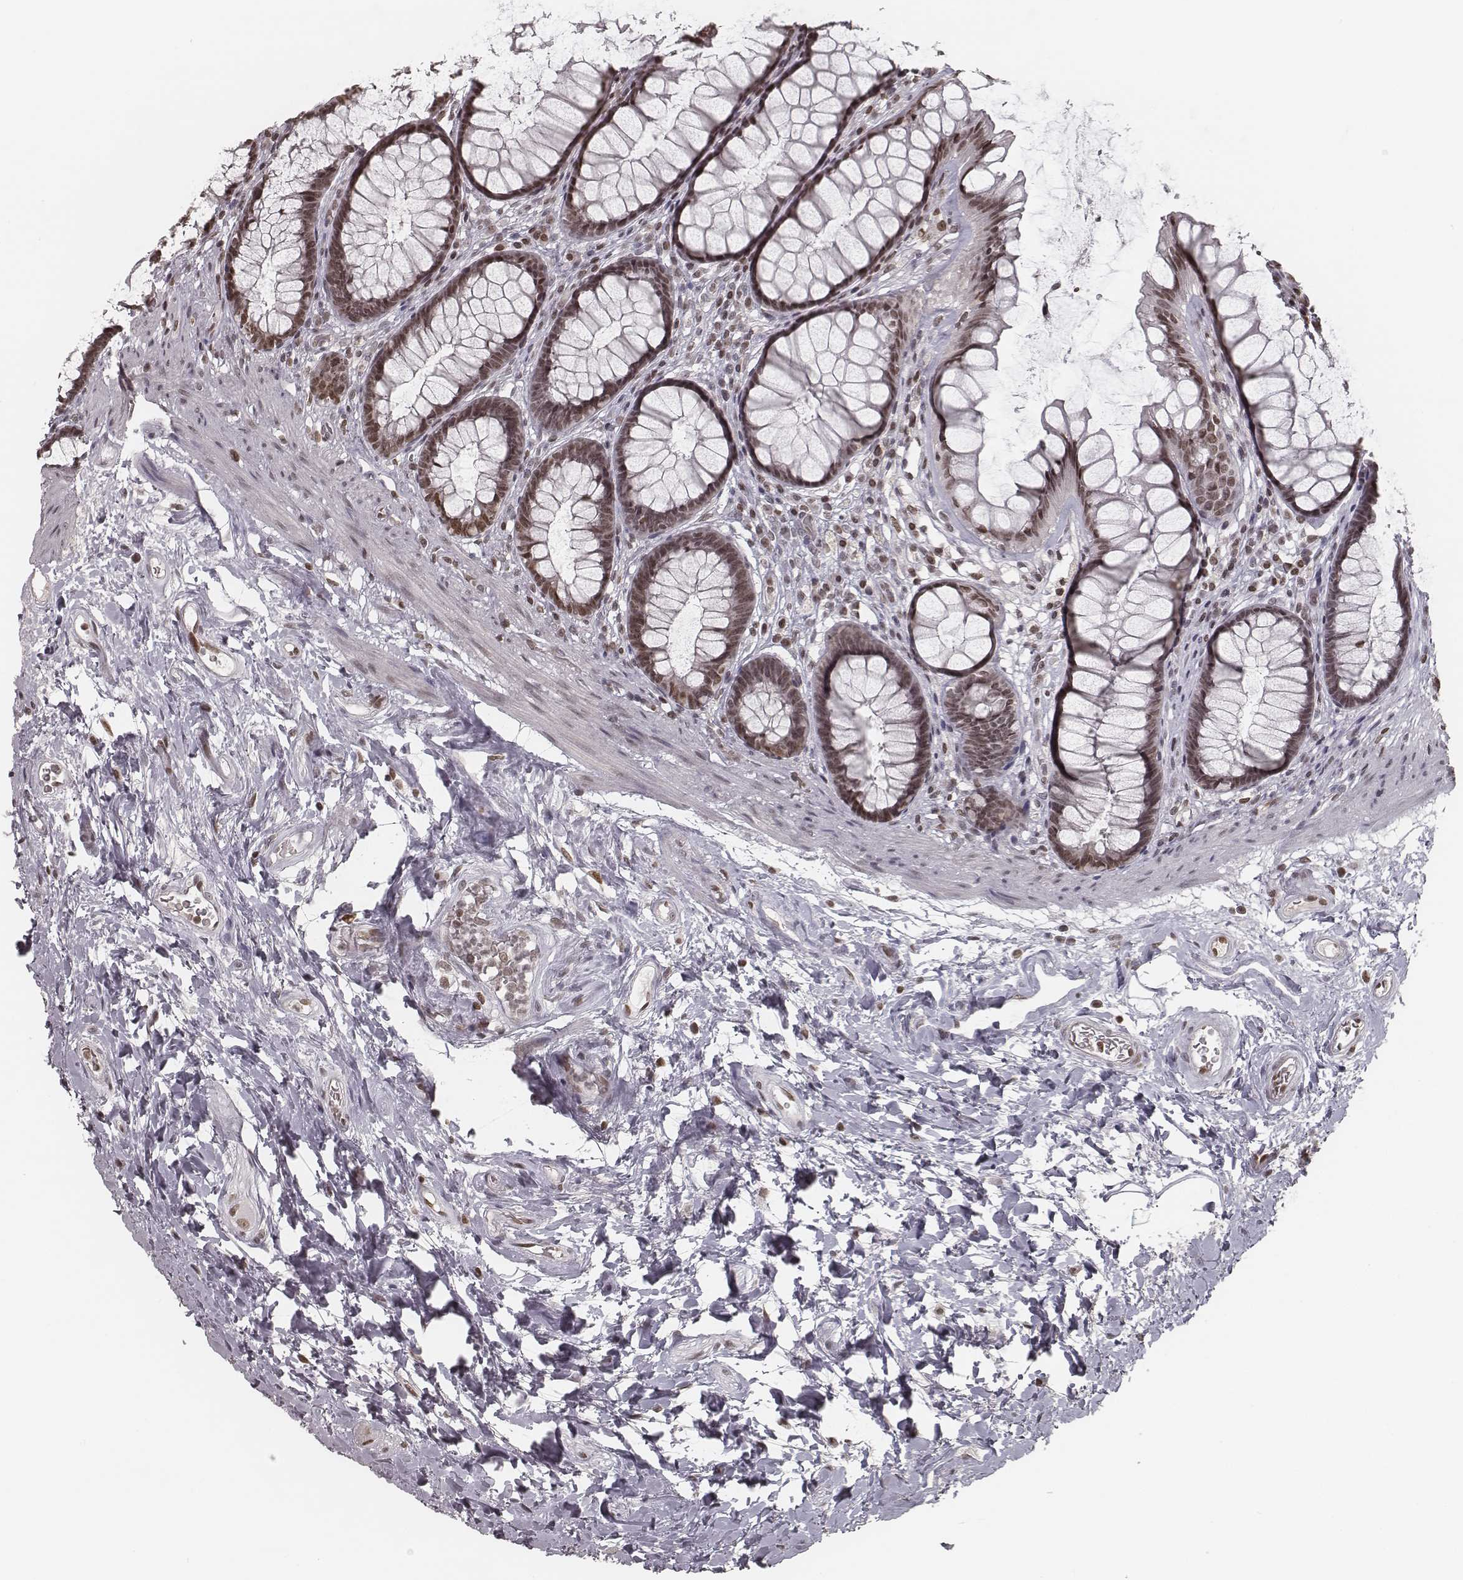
{"staining": {"intensity": "moderate", "quantity": ">75%", "location": "nuclear"}, "tissue": "rectum", "cell_type": "Glandular cells", "image_type": "normal", "snomed": [{"axis": "morphology", "description": "Normal tissue, NOS"}, {"axis": "topography", "description": "Rectum"}], "caption": "Protein expression analysis of normal rectum reveals moderate nuclear positivity in approximately >75% of glandular cells.", "gene": "HMGA2", "patient": {"sex": "male", "age": 72}}